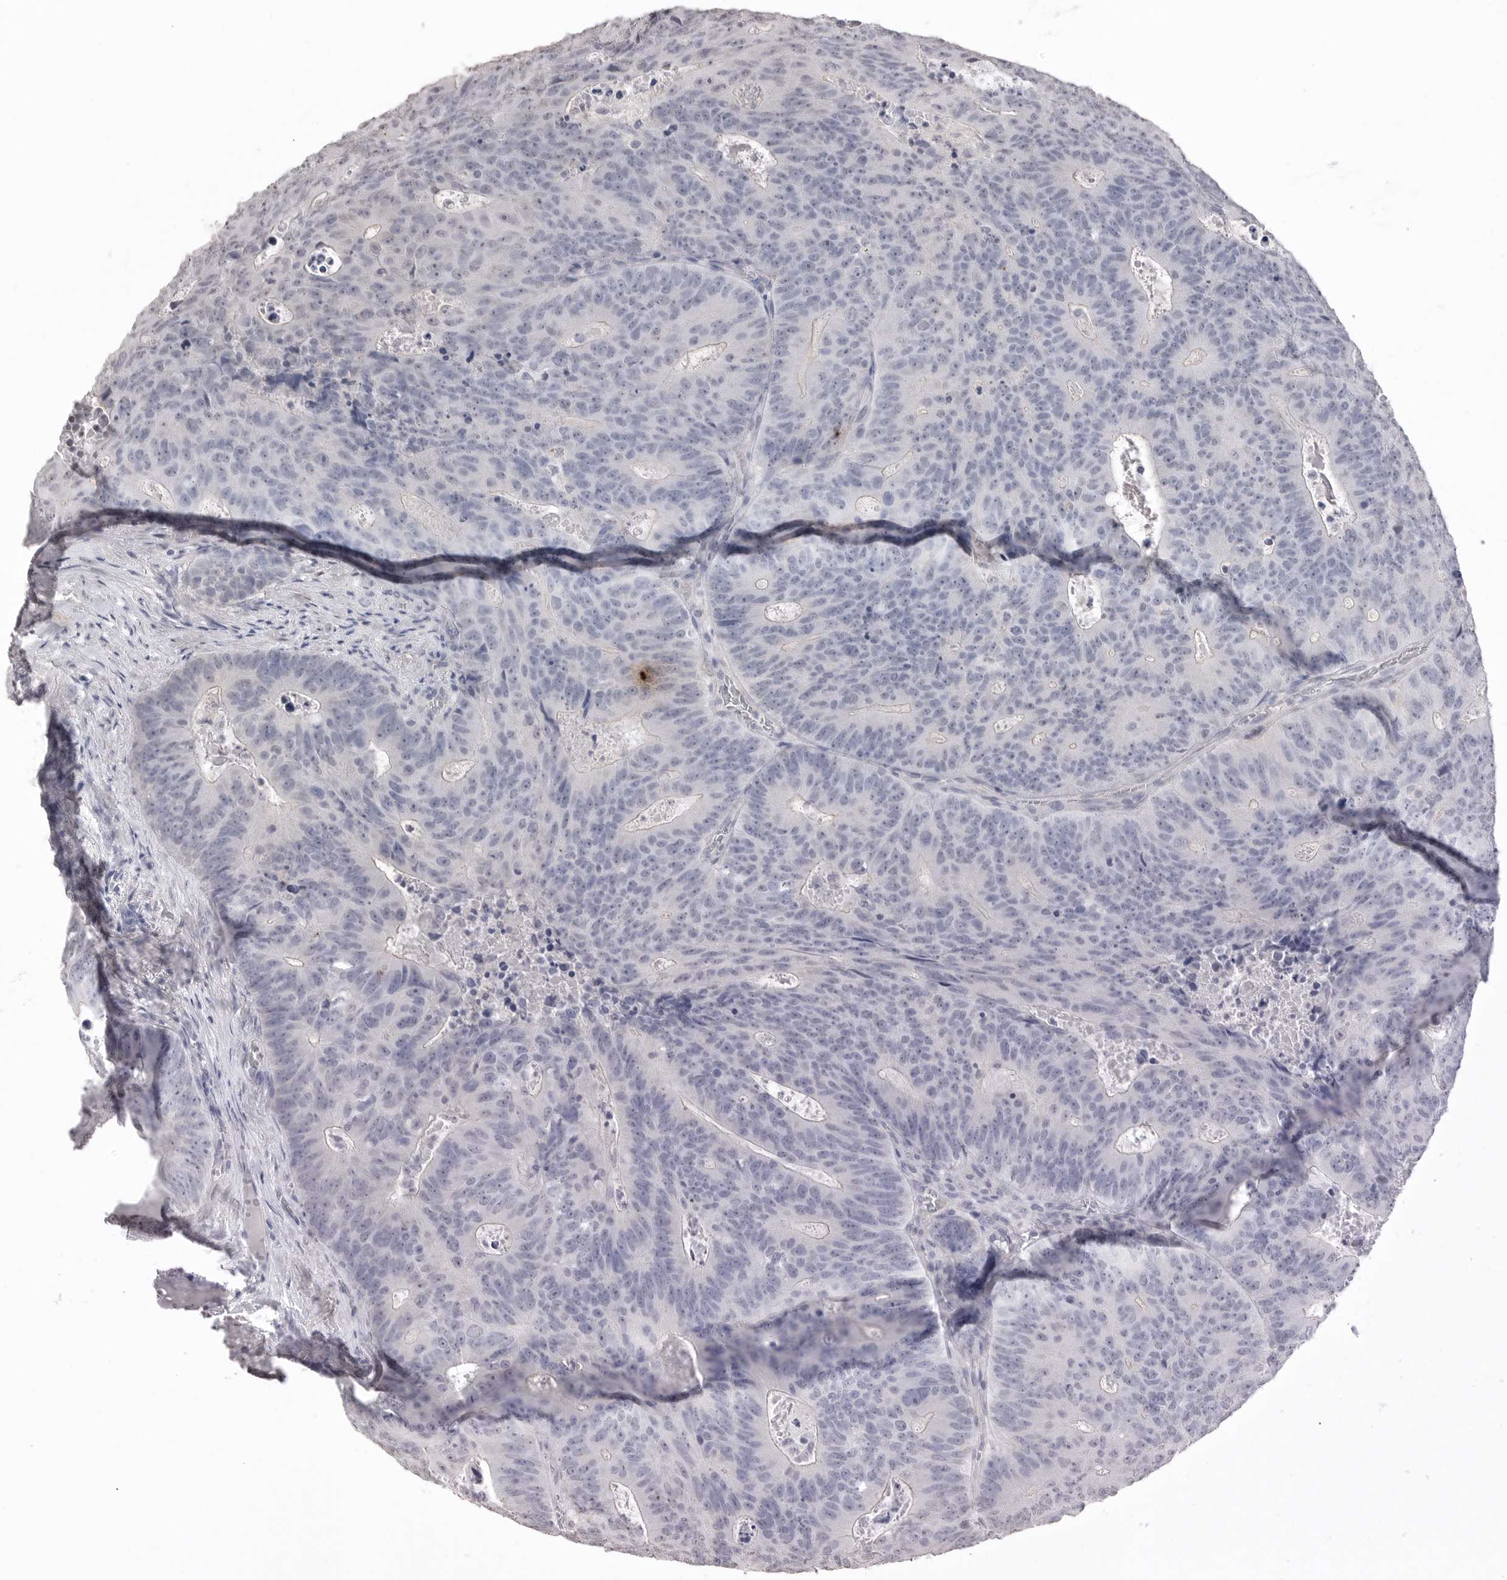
{"staining": {"intensity": "negative", "quantity": "none", "location": "none"}, "tissue": "colorectal cancer", "cell_type": "Tumor cells", "image_type": "cancer", "snomed": [{"axis": "morphology", "description": "Adenocarcinoma, NOS"}, {"axis": "topography", "description": "Colon"}], "caption": "Colorectal cancer (adenocarcinoma) was stained to show a protein in brown. There is no significant positivity in tumor cells. (Immunohistochemistry, brightfield microscopy, high magnification).", "gene": "ICAM5", "patient": {"sex": "male", "age": 87}}